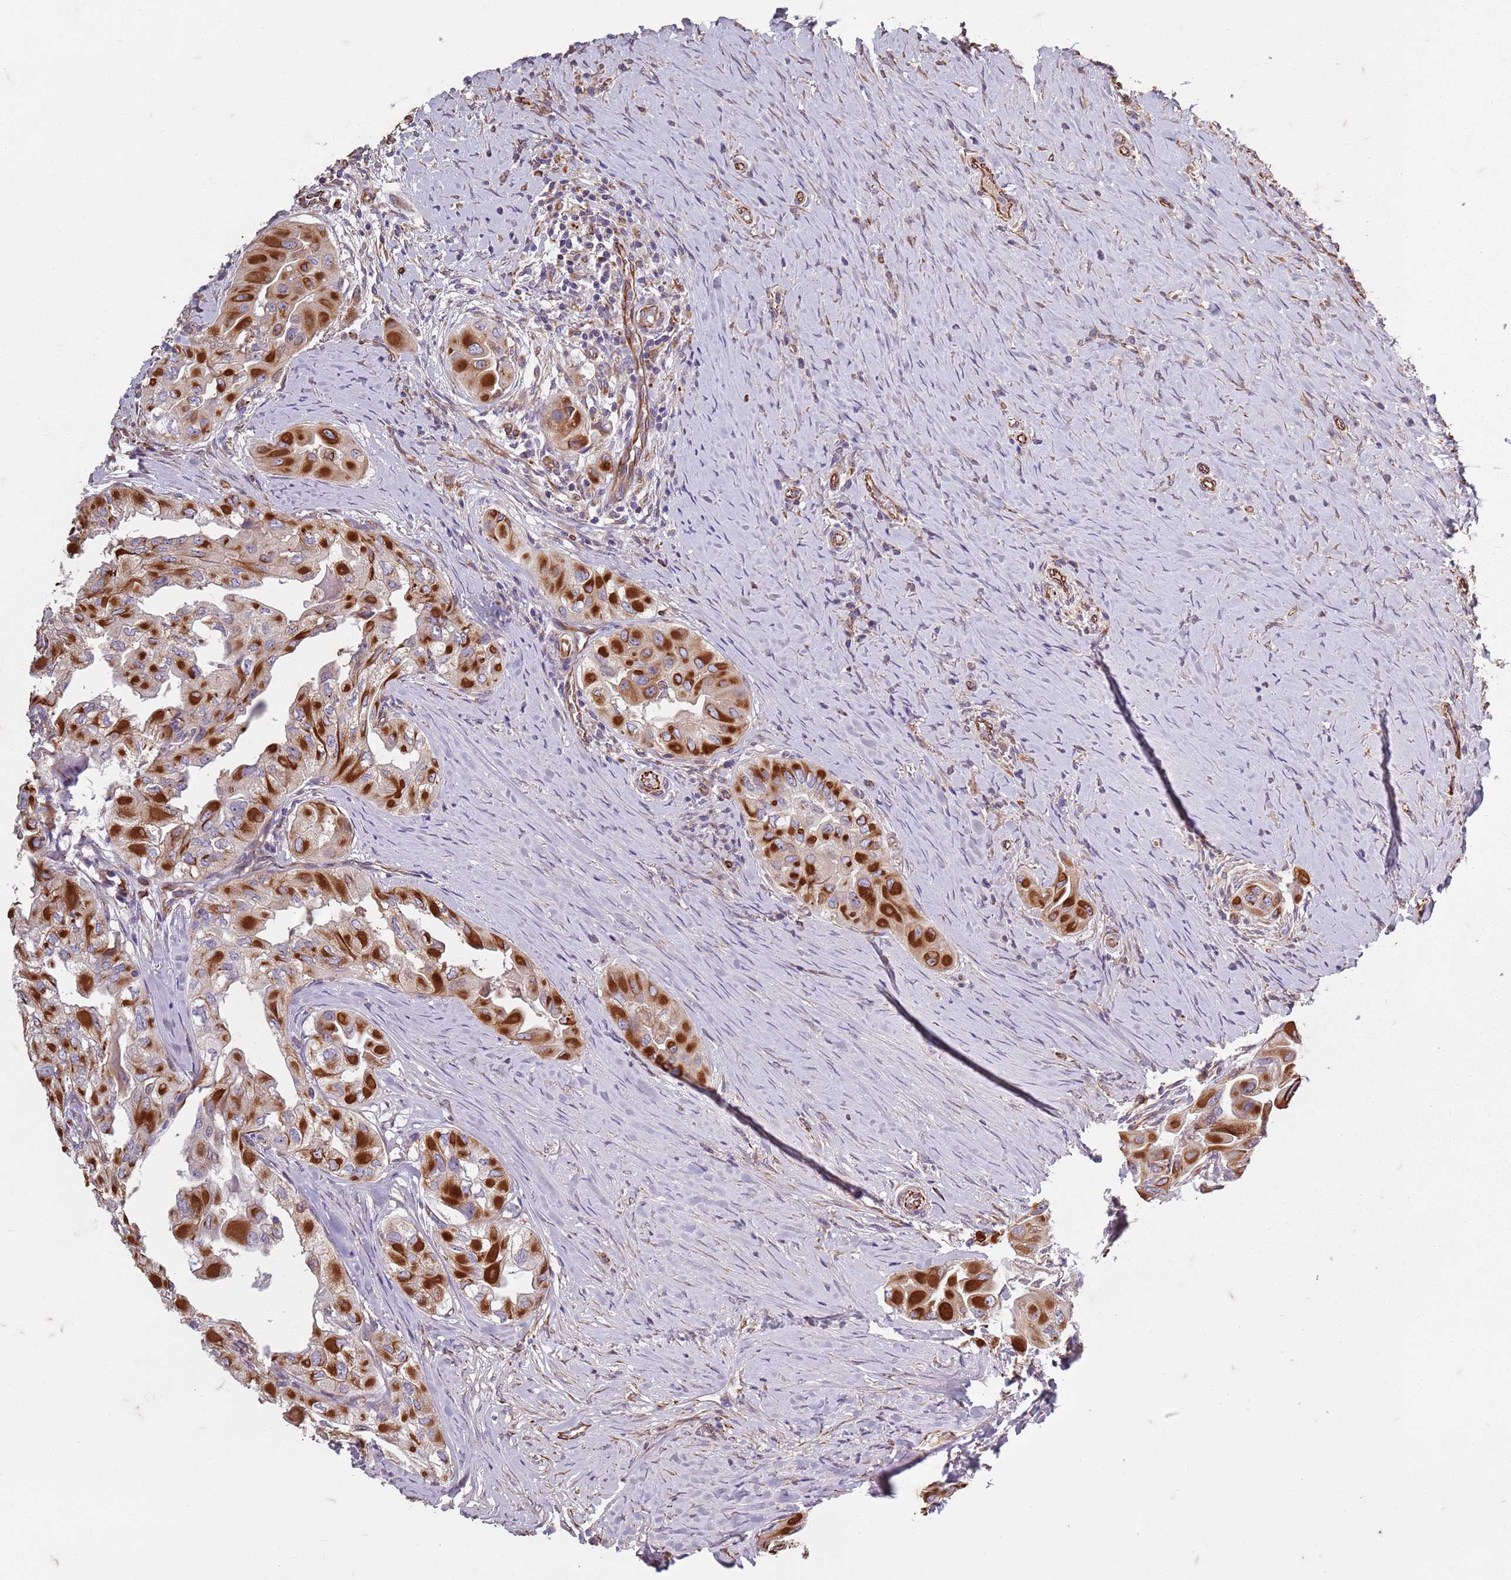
{"staining": {"intensity": "strong", "quantity": ">75%", "location": "cytoplasmic/membranous"}, "tissue": "thyroid cancer", "cell_type": "Tumor cells", "image_type": "cancer", "snomed": [{"axis": "morphology", "description": "Papillary adenocarcinoma, NOS"}, {"axis": "topography", "description": "Thyroid gland"}], "caption": "IHC histopathology image of neoplastic tissue: human thyroid cancer (papillary adenocarcinoma) stained using immunohistochemistry (IHC) demonstrates high levels of strong protein expression localized specifically in the cytoplasmic/membranous of tumor cells, appearing as a cytoplasmic/membranous brown color.", "gene": "TAS2R38", "patient": {"sex": "female", "age": 59}}